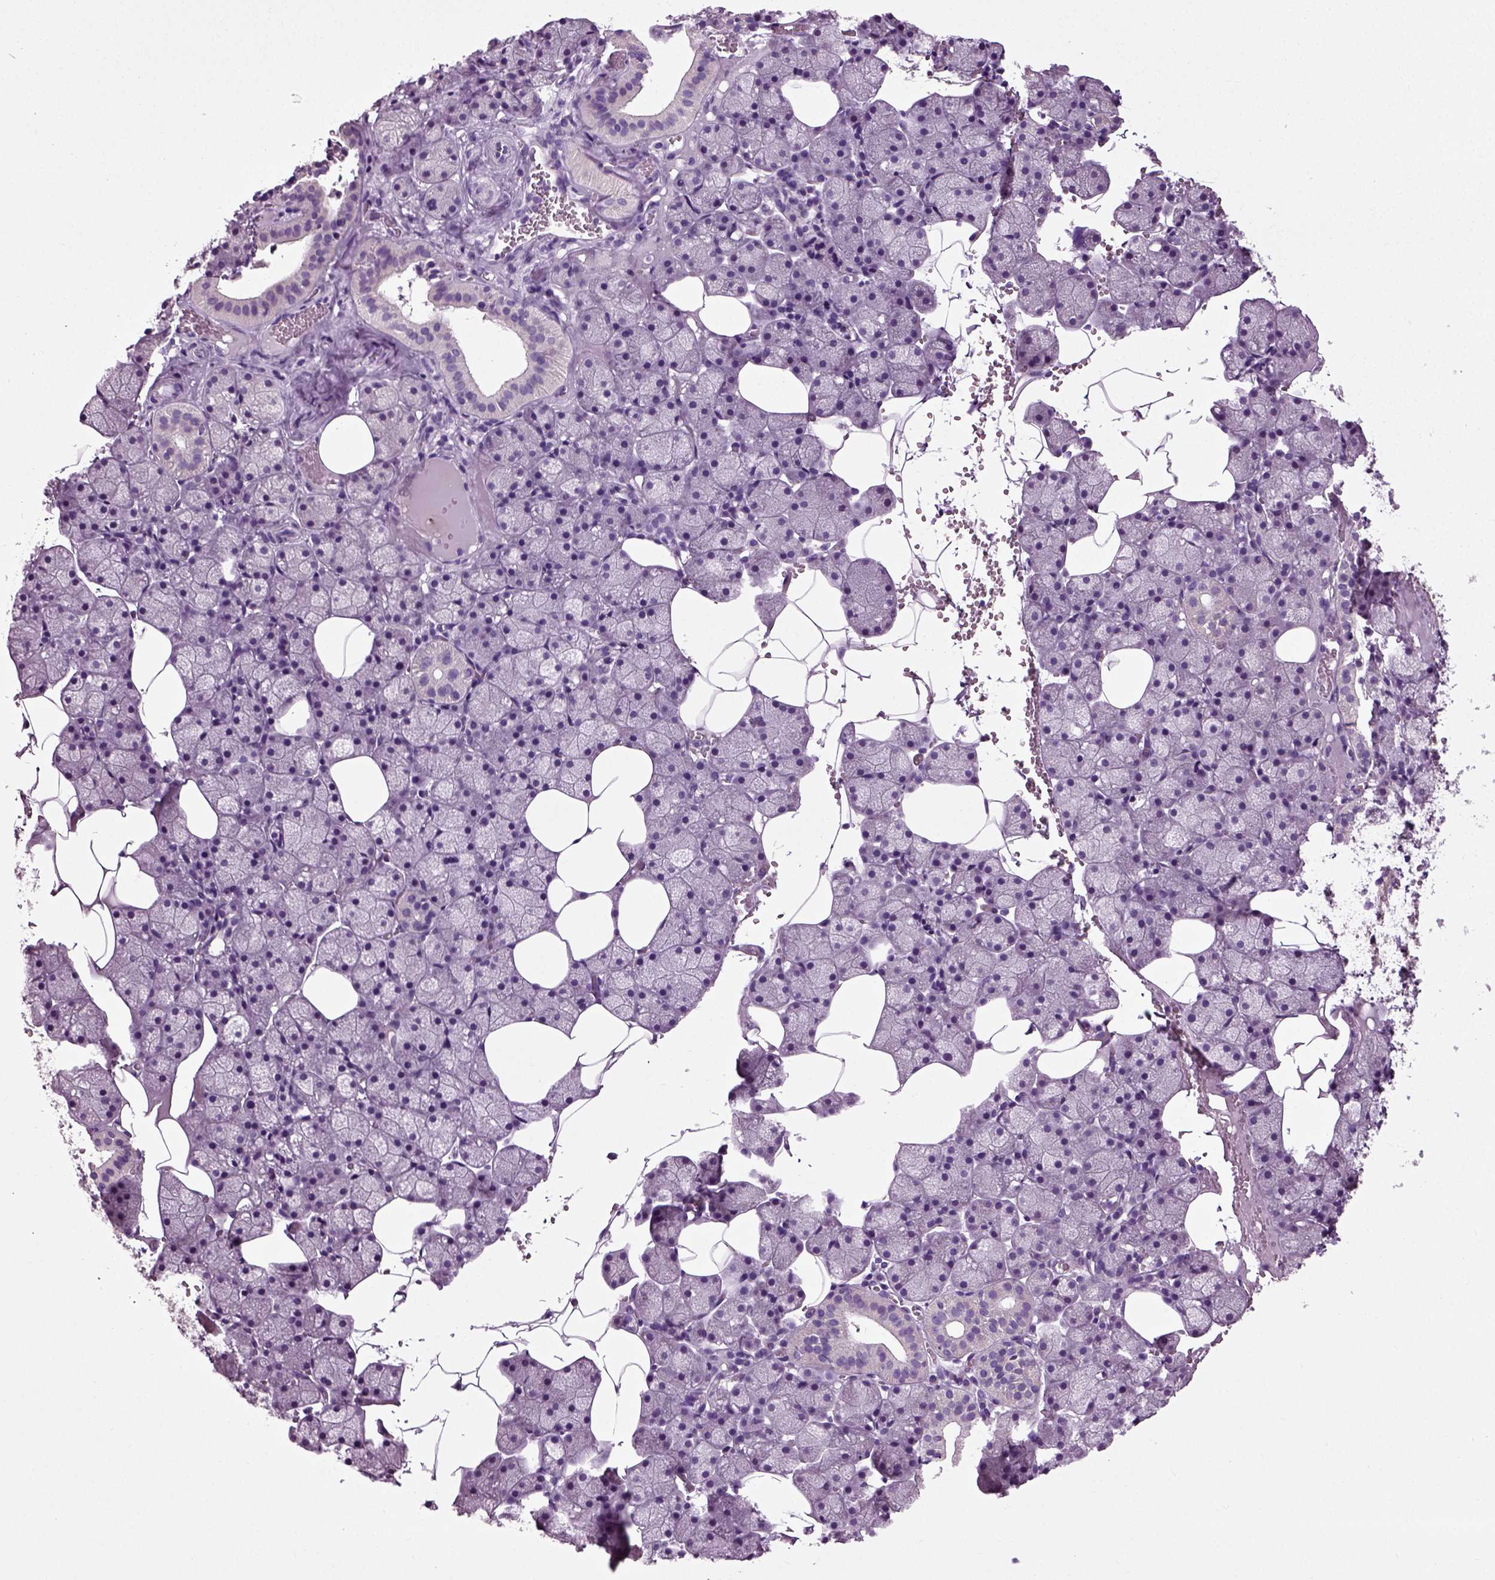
{"staining": {"intensity": "negative", "quantity": "none", "location": "none"}, "tissue": "salivary gland", "cell_type": "Glandular cells", "image_type": "normal", "snomed": [{"axis": "morphology", "description": "Normal tissue, NOS"}, {"axis": "topography", "description": "Salivary gland"}], "caption": "A photomicrograph of salivary gland stained for a protein displays no brown staining in glandular cells.", "gene": "DNAH10", "patient": {"sex": "male", "age": 38}}